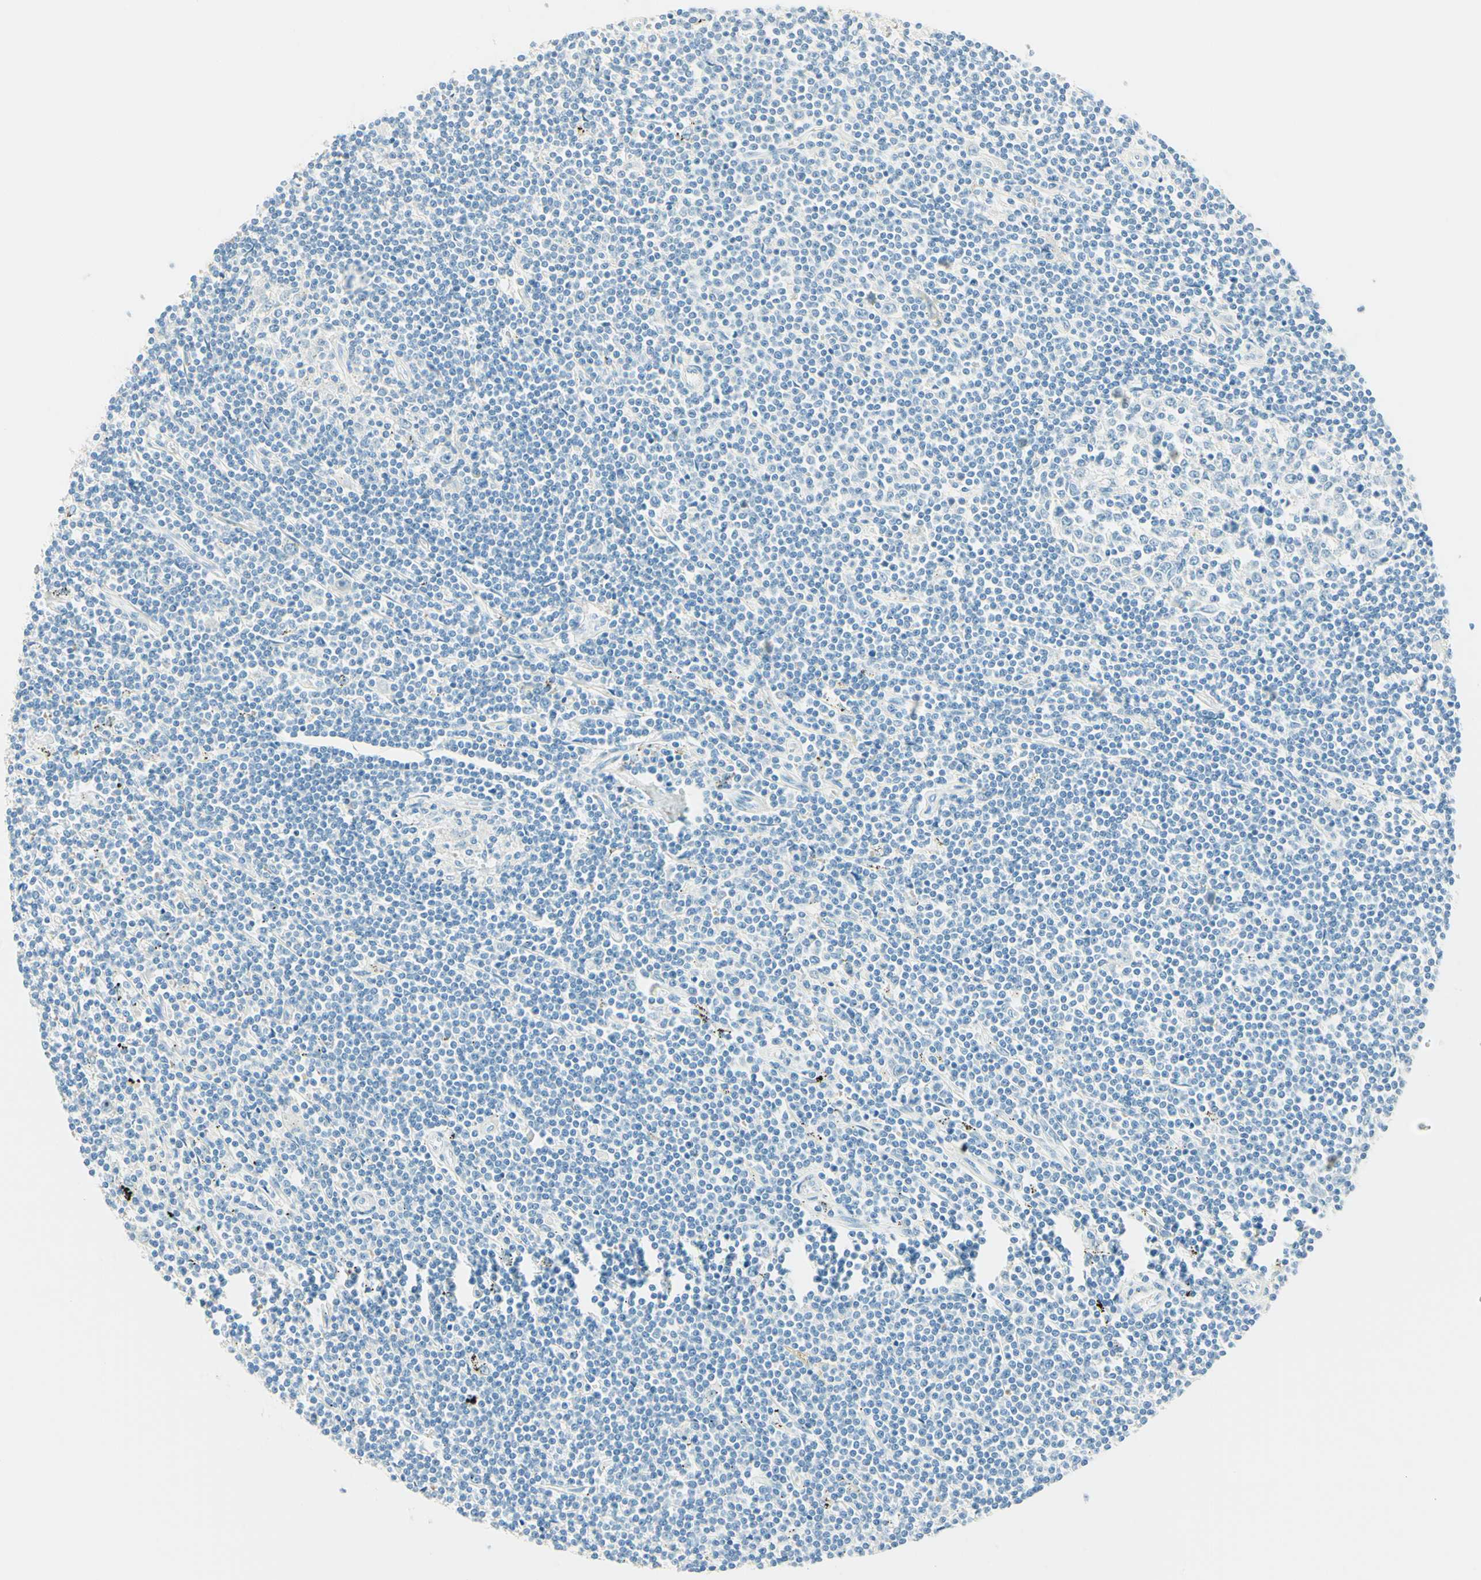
{"staining": {"intensity": "negative", "quantity": "none", "location": "none"}, "tissue": "lymphoma", "cell_type": "Tumor cells", "image_type": "cancer", "snomed": [{"axis": "morphology", "description": "Malignant lymphoma, non-Hodgkin's type, Low grade"}, {"axis": "topography", "description": "Spleen"}], "caption": "DAB immunohistochemical staining of lymphoma displays no significant staining in tumor cells.", "gene": "NCBP2L", "patient": {"sex": "male", "age": 76}}